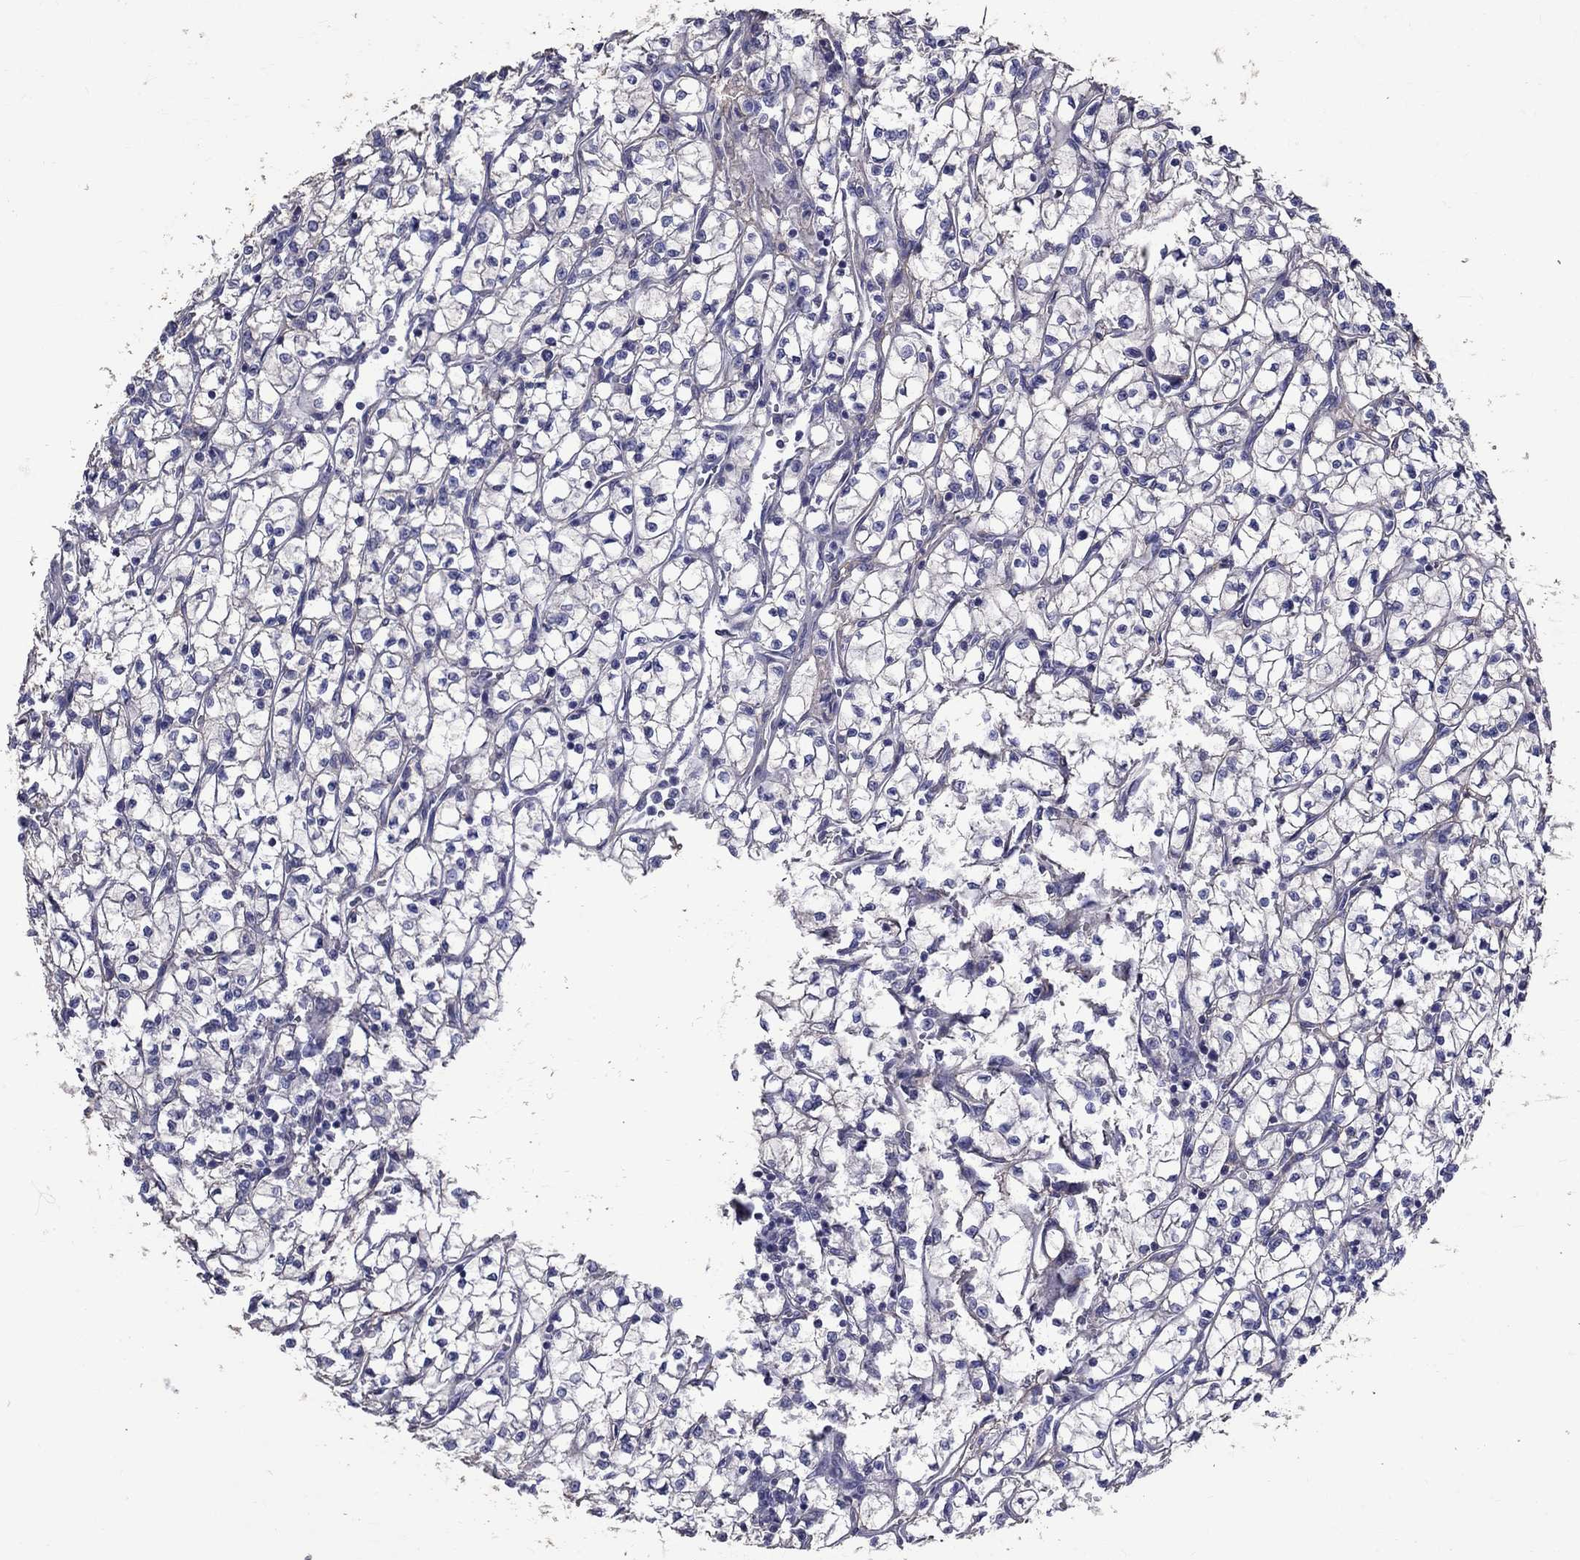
{"staining": {"intensity": "negative", "quantity": "none", "location": "none"}, "tissue": "renal cancer", "cell_type": "Tumor cells", "image_type": "cancer", "snomed": [{"axis": "morphology", "description": "Adenocarcinoma, NOS"}, {"axis": "topography", "description": "Kidney"}], "caption": "A high-resolution histopathology image shows immunohistochemistry staining of renal adenocarcinoma, which shows no significant positivity in tumor cells.", "gene": "ANXA10", "patient": {"sex": "female", "age": 64}}